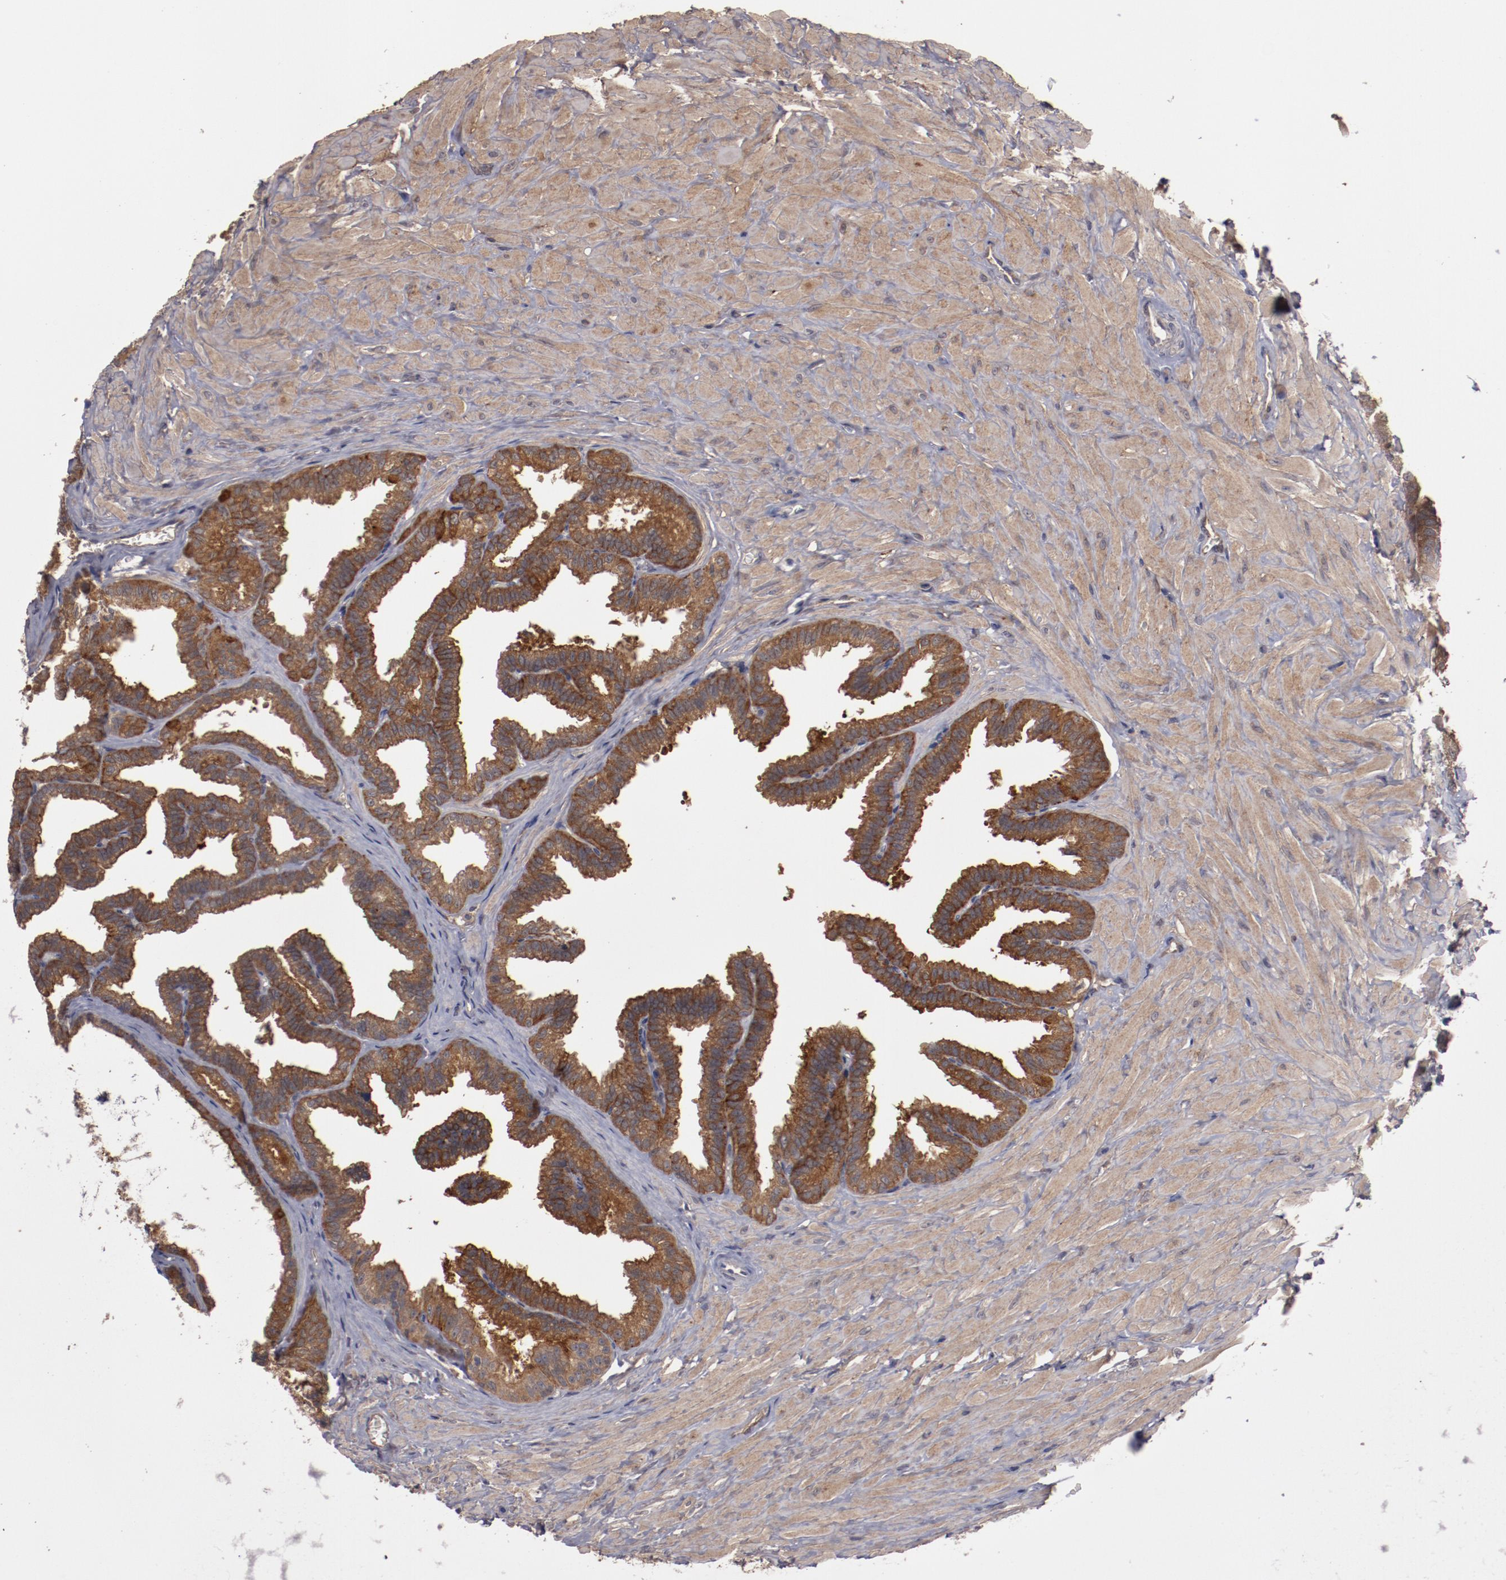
{"staining": {"intensity": "strong", "quantity": ">75%", "location": "cytoplasmic/membranous"}, "tissue": "seminal vesicle", "cell_type": "Glandular cells", "image_type": "normal", "snomed": [{"axis": "morphology", "description": "Normal tissue, NOS"}, {"axis": "topography", "description": "Seminal veicle"}], "caption": "IHC (DAB) staining of unremarkable human seminal vesicle reveals strong cytoplasmic/membranous protein staining in approximately >75% of glandular cells.", "gene": "LRRC75B", "patient": {"sex": "male", "age": 26}}